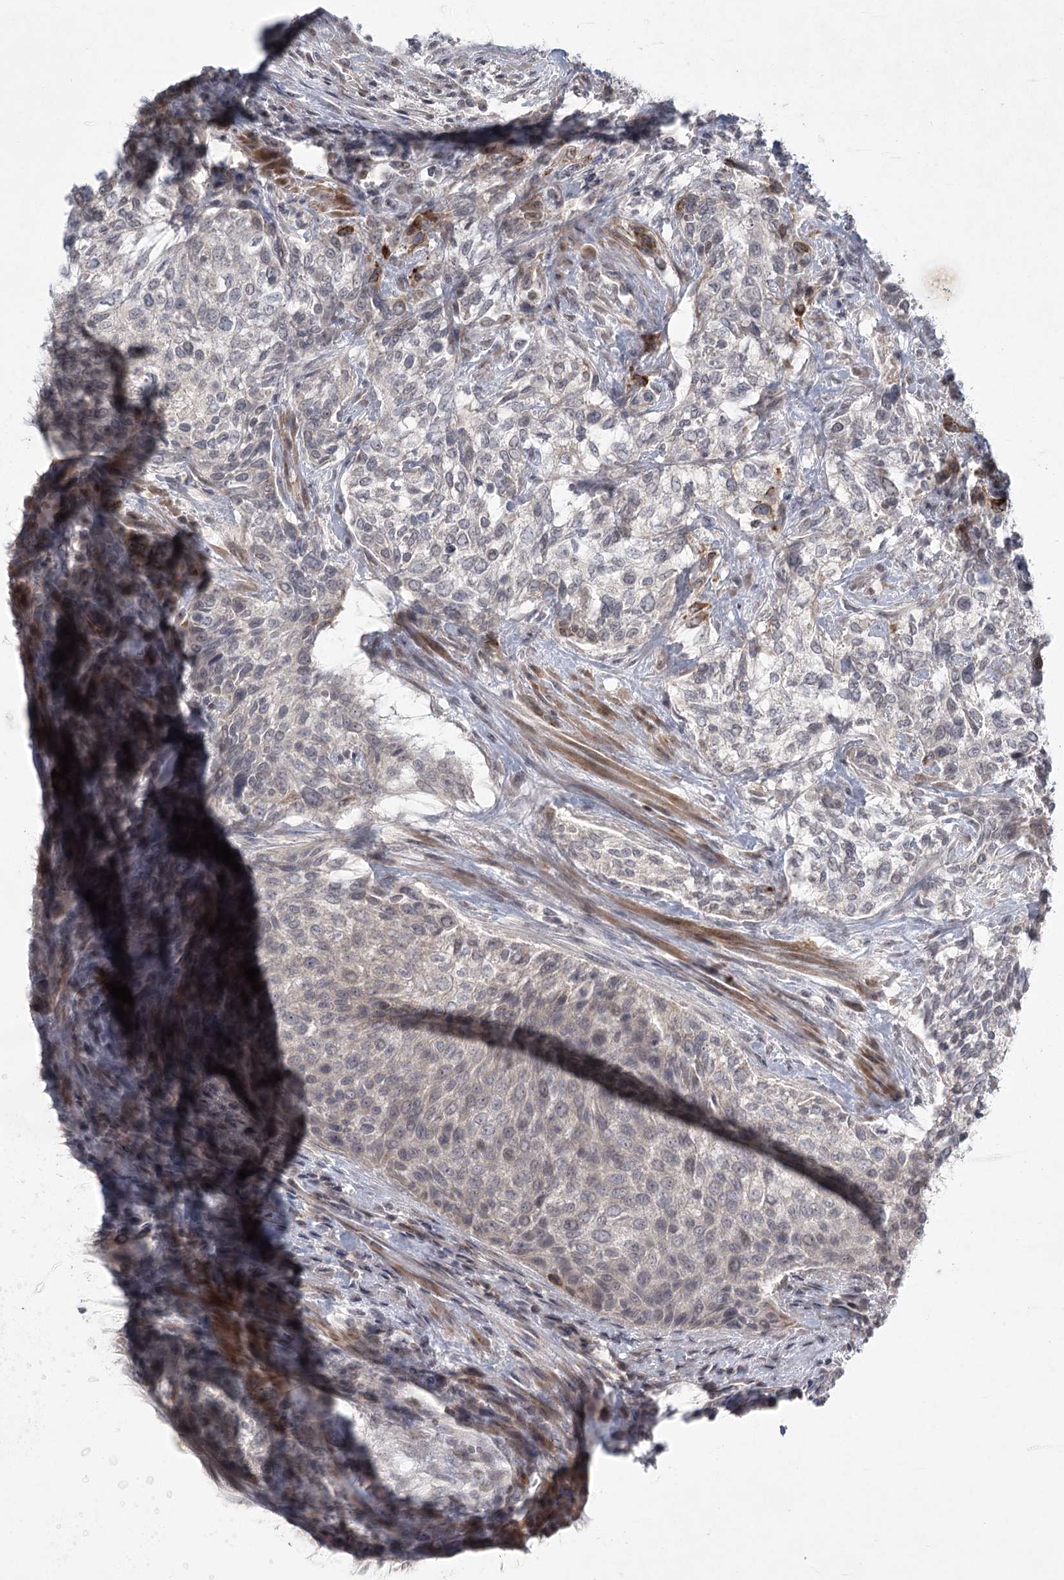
{"staining": {"intensity": "negative", "quantity": "none", "location": "none"}, "tissue": "urothelial cancer", "cell_type": "Tumor cells", "image_type": "cancer", "snomed": [{"axis": "morphology", "description": "Normal tissue, NOS"}, {"axis": "morphology", "description": "Urothelial carcinoma, NOS"}, {"axis": "topography", "description": "Urinary bladder"}, {"axis": "topography", "description": "Peripheral nerve tissue"}], "caption": "Tumor cells are negative for protein expression in human urothelial cancer.", "gene": "MEPE", "patient": {"sex": "male", "age": 35}}